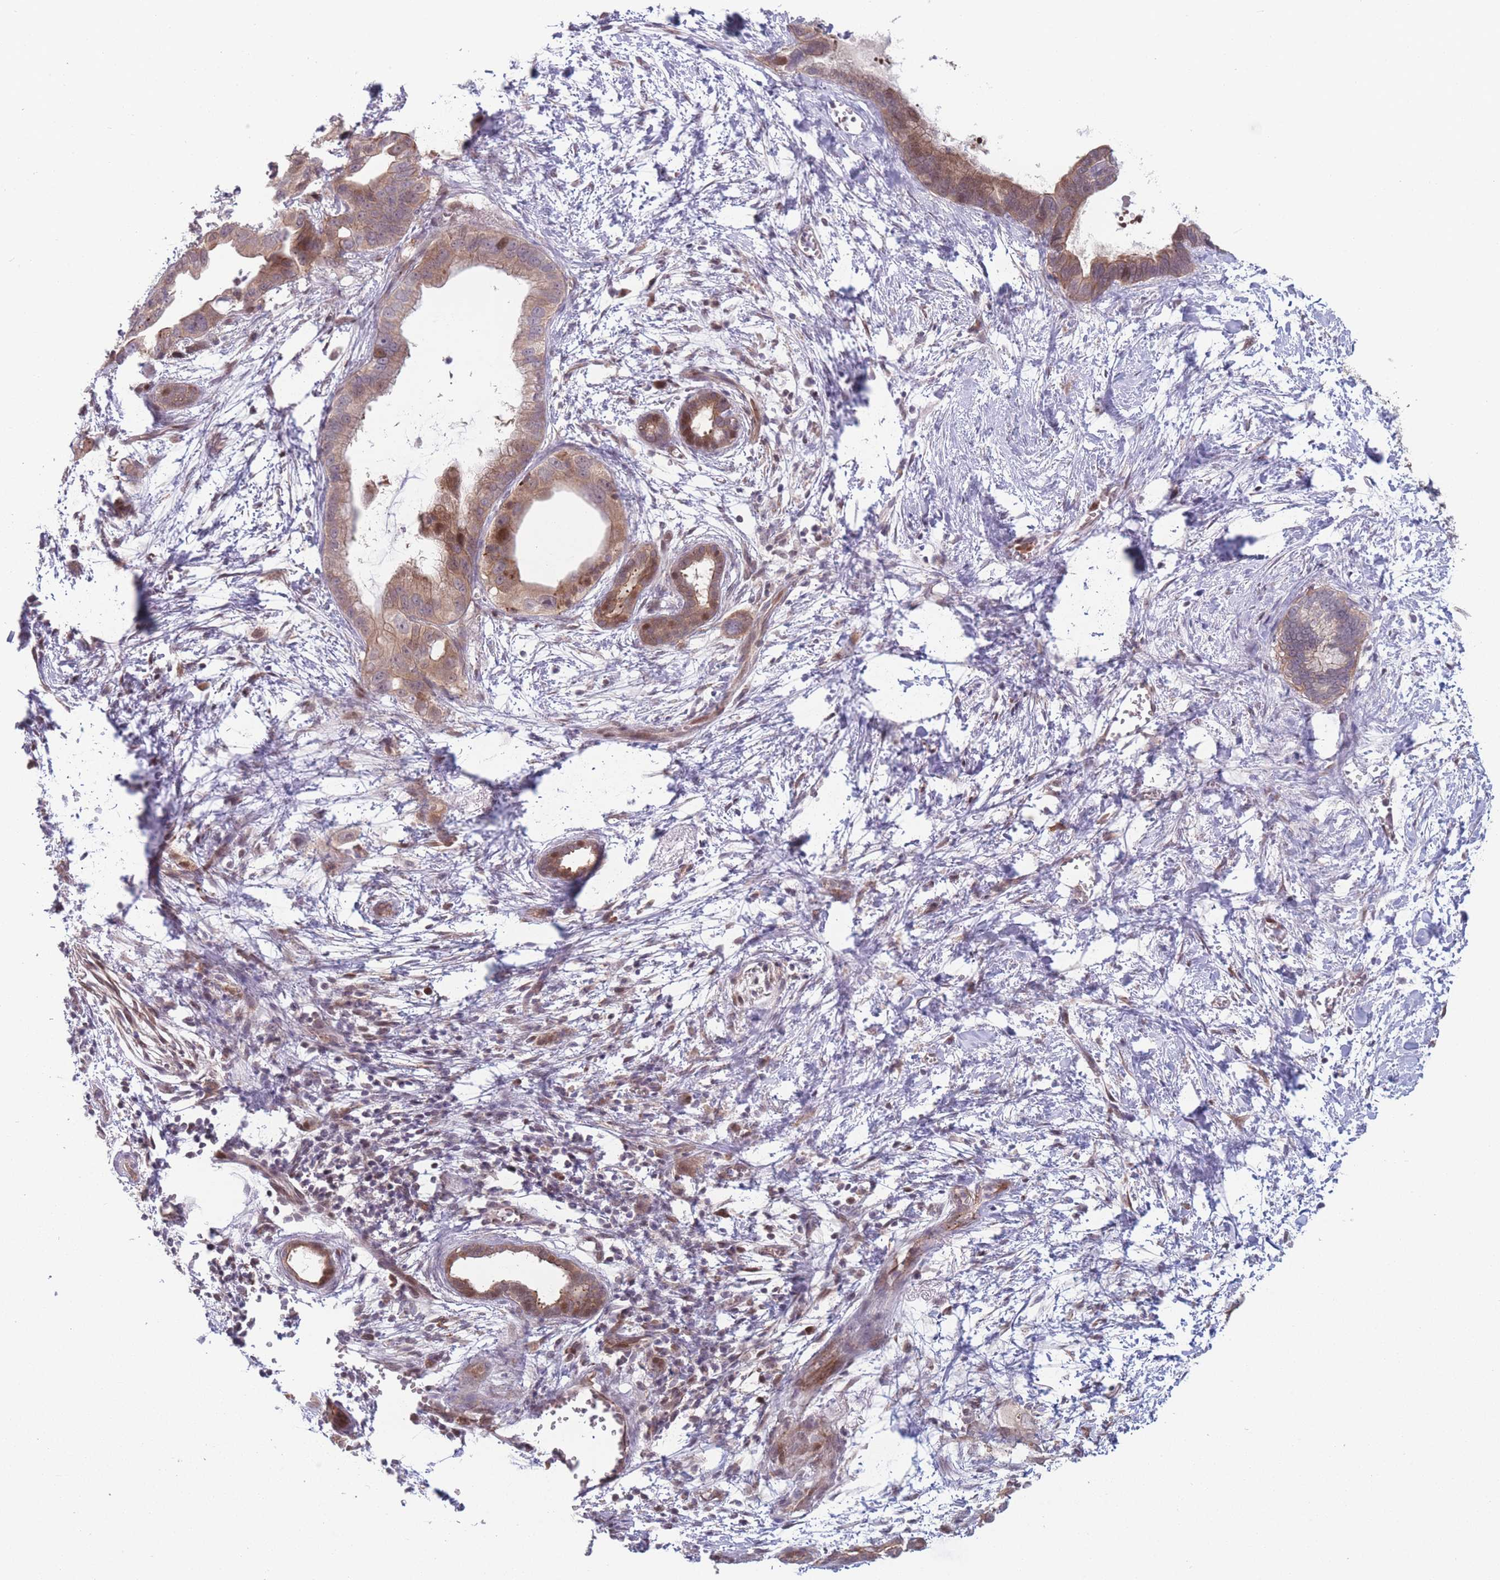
{"staining": {"intensity": "moderate", "quantity": ">75%", "location": "cytoplasmic/membranous"}, "tissue": "pancreatic cancer", "cell_type": "Tumor cells", "image_type": "cancer", "snomed": [{"axis": "morphology", "description": "Adenocarcinoma, NOS"}, {"axis": "topography", "description": "Pancreas"}], "caption": "Pancreatic cancer (adenocarcinoma) was stained to show a protein in brown. There is medium levels of moderate cytoplasmic/membranous positivity in about >75% of tumor cells. (DAB IHC with brightfield microscopy, high magnification).", "gene": "RPS18", "patient": {"sex": "male", "age": 61}}